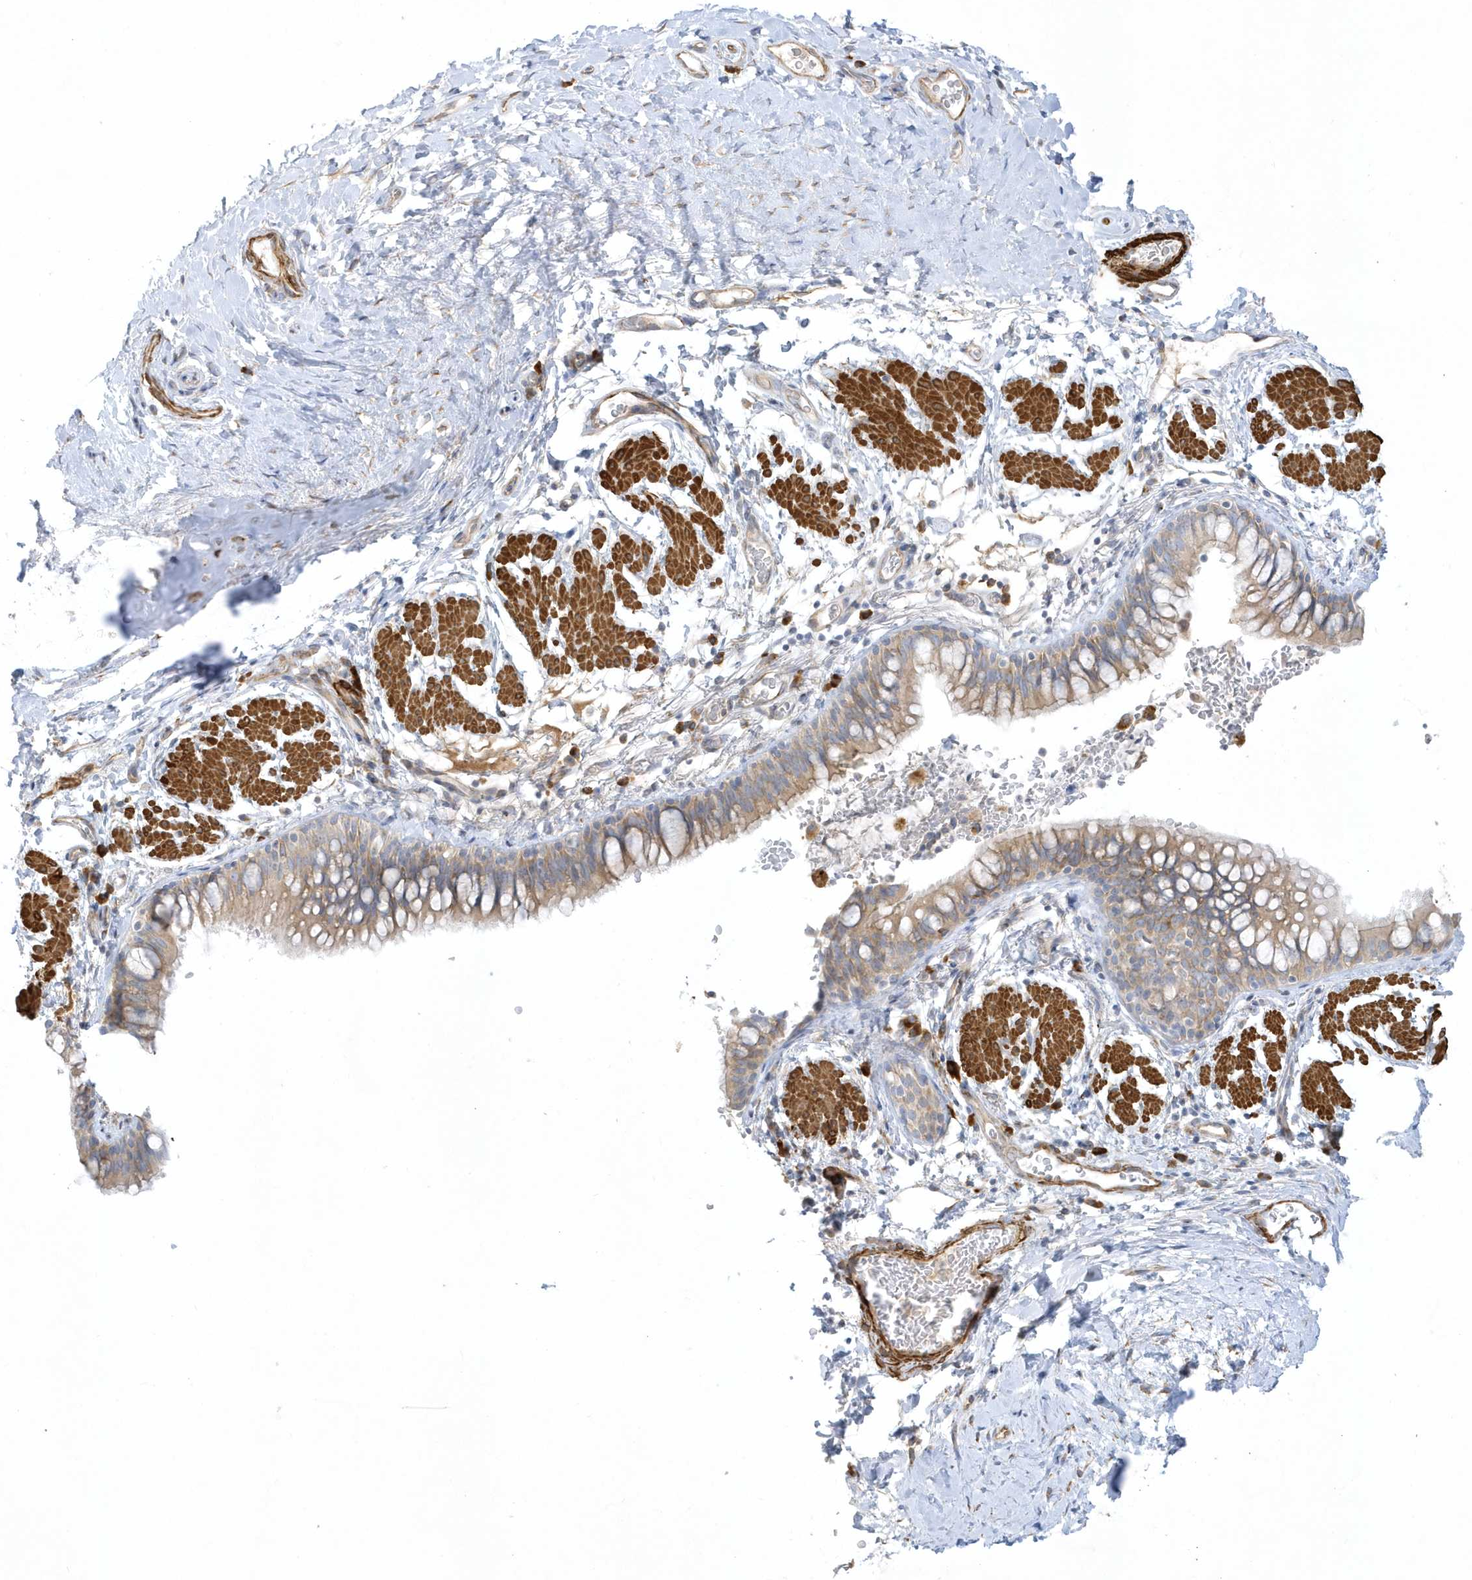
{"staining": {"intensity": "weak", "quantity": ">75%", "location": "cytoplasmic/membranous"}, "tissue": "bronchus", "cell_type": "Respiratory epithelial cells", "image_type": "normal", "snomed": [{"axis": "morphology", "description": "Normal tissue, NOS"}, {"axis": "topography", "description": "Cartilage tissue"}, {"axis": "topography", "description": "Bronchus"}], "caption": "Respiratory epithelial cells display low levels of weak cytoplasmic/membranous staining in approximately >75% of cells in normal bronchus. The protein is stained brown, and the nuclei are stained in blue (DAB IHC with brightfield microscopy, high magnification).", "gene": "THADA", "patient": {"sex": "female", "age": 36}}